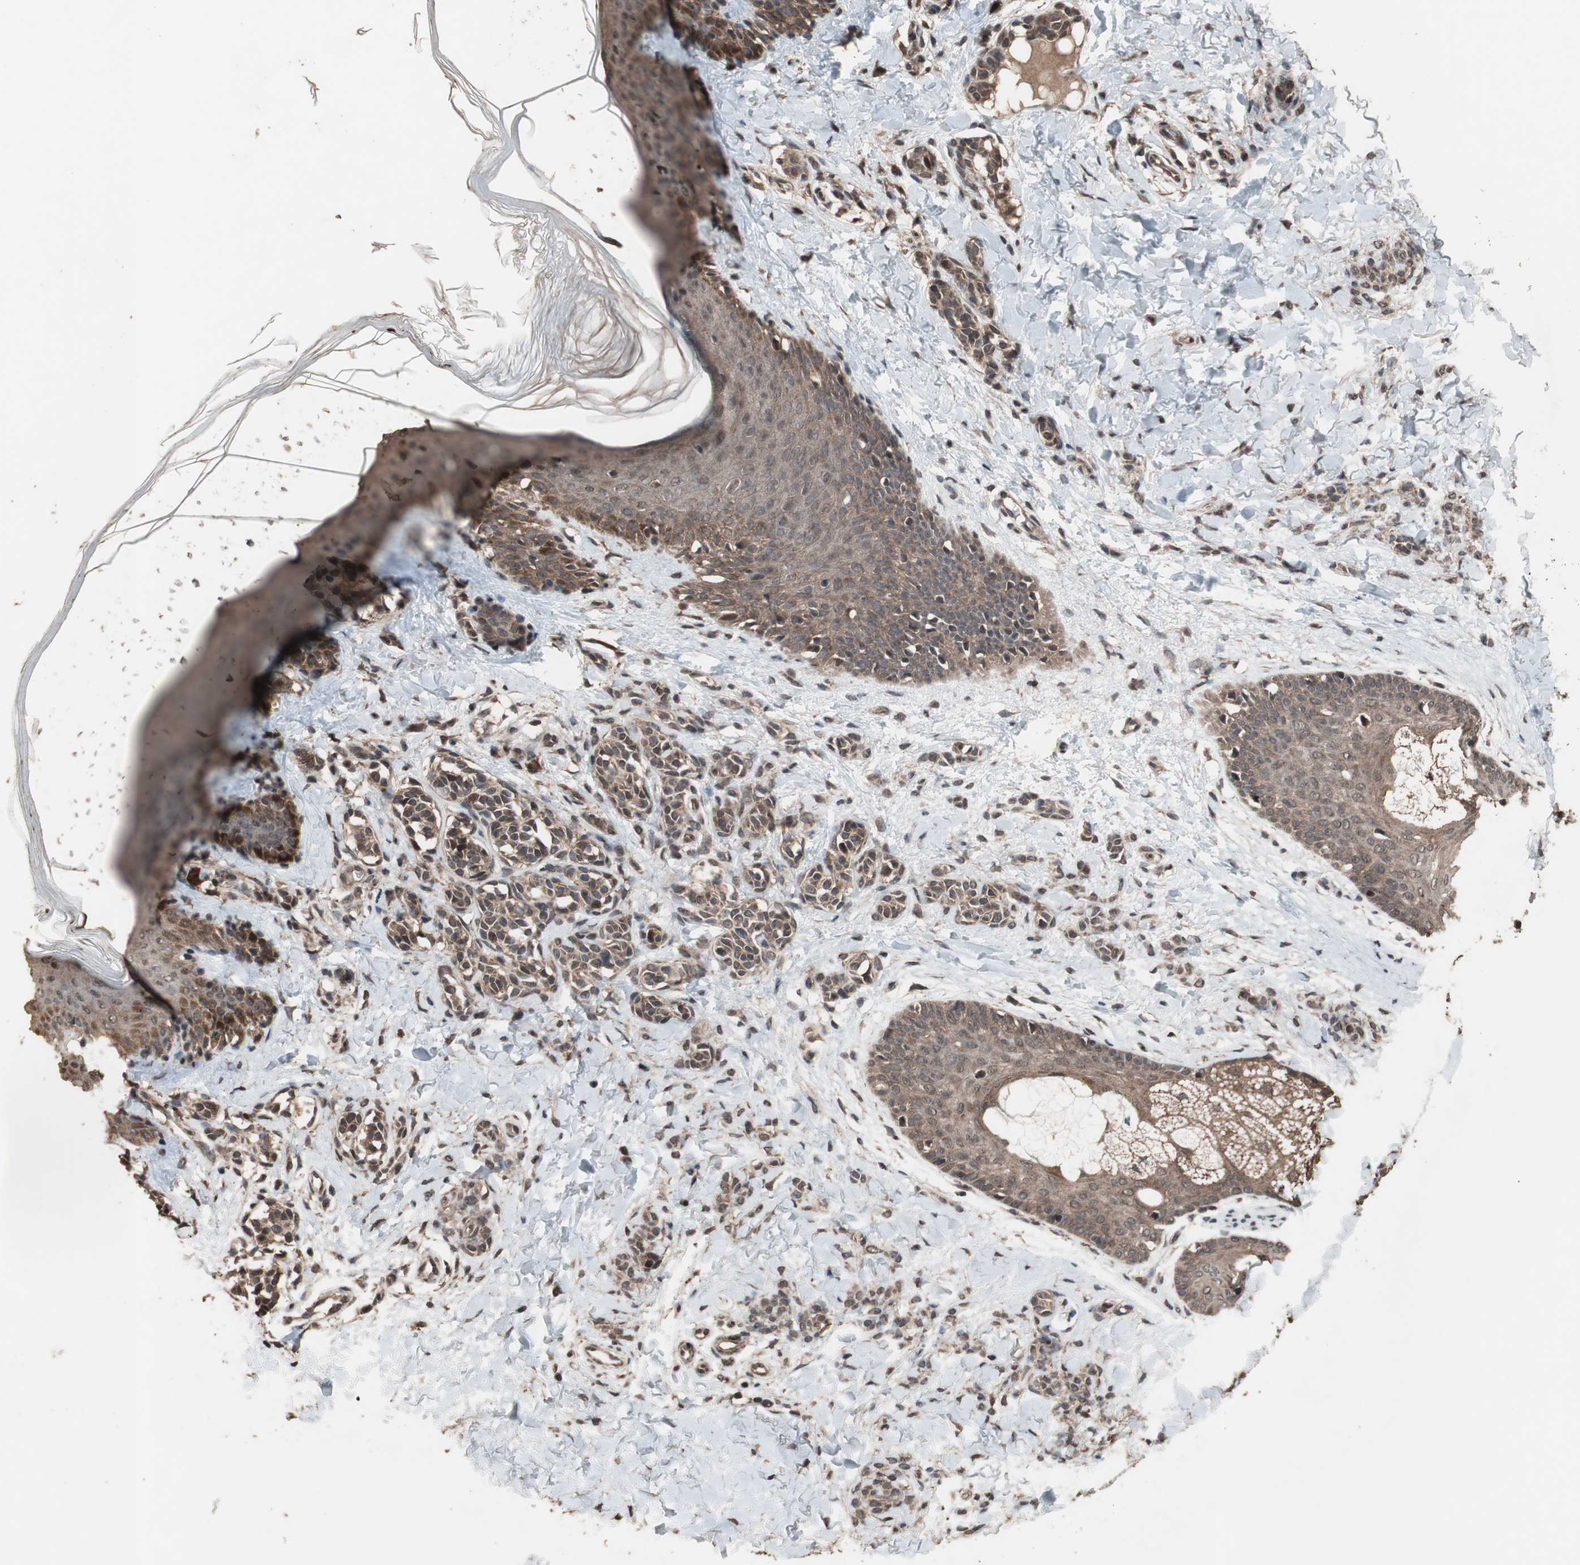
{"staining": {"intensity": "moderate", "quantity": ">75%", "location": "cytoplasmic/membranous,nuclear"}, "tissue": "skin", "cell_type": "Fibroblasts", "image_type": "normal", "snomed": [{"axis": "morphology", "description": "Normal tissue, NOS"}, {"axis": "topography", "description": "Skin"}], "caption": "A micrograph of skin stained for a protein shows moderate cytoplasmic/membranous,nuclear brown staining in fibroblasts.", "gene": "KANSL1", "patient": {"sex": "male", "age": 16}}